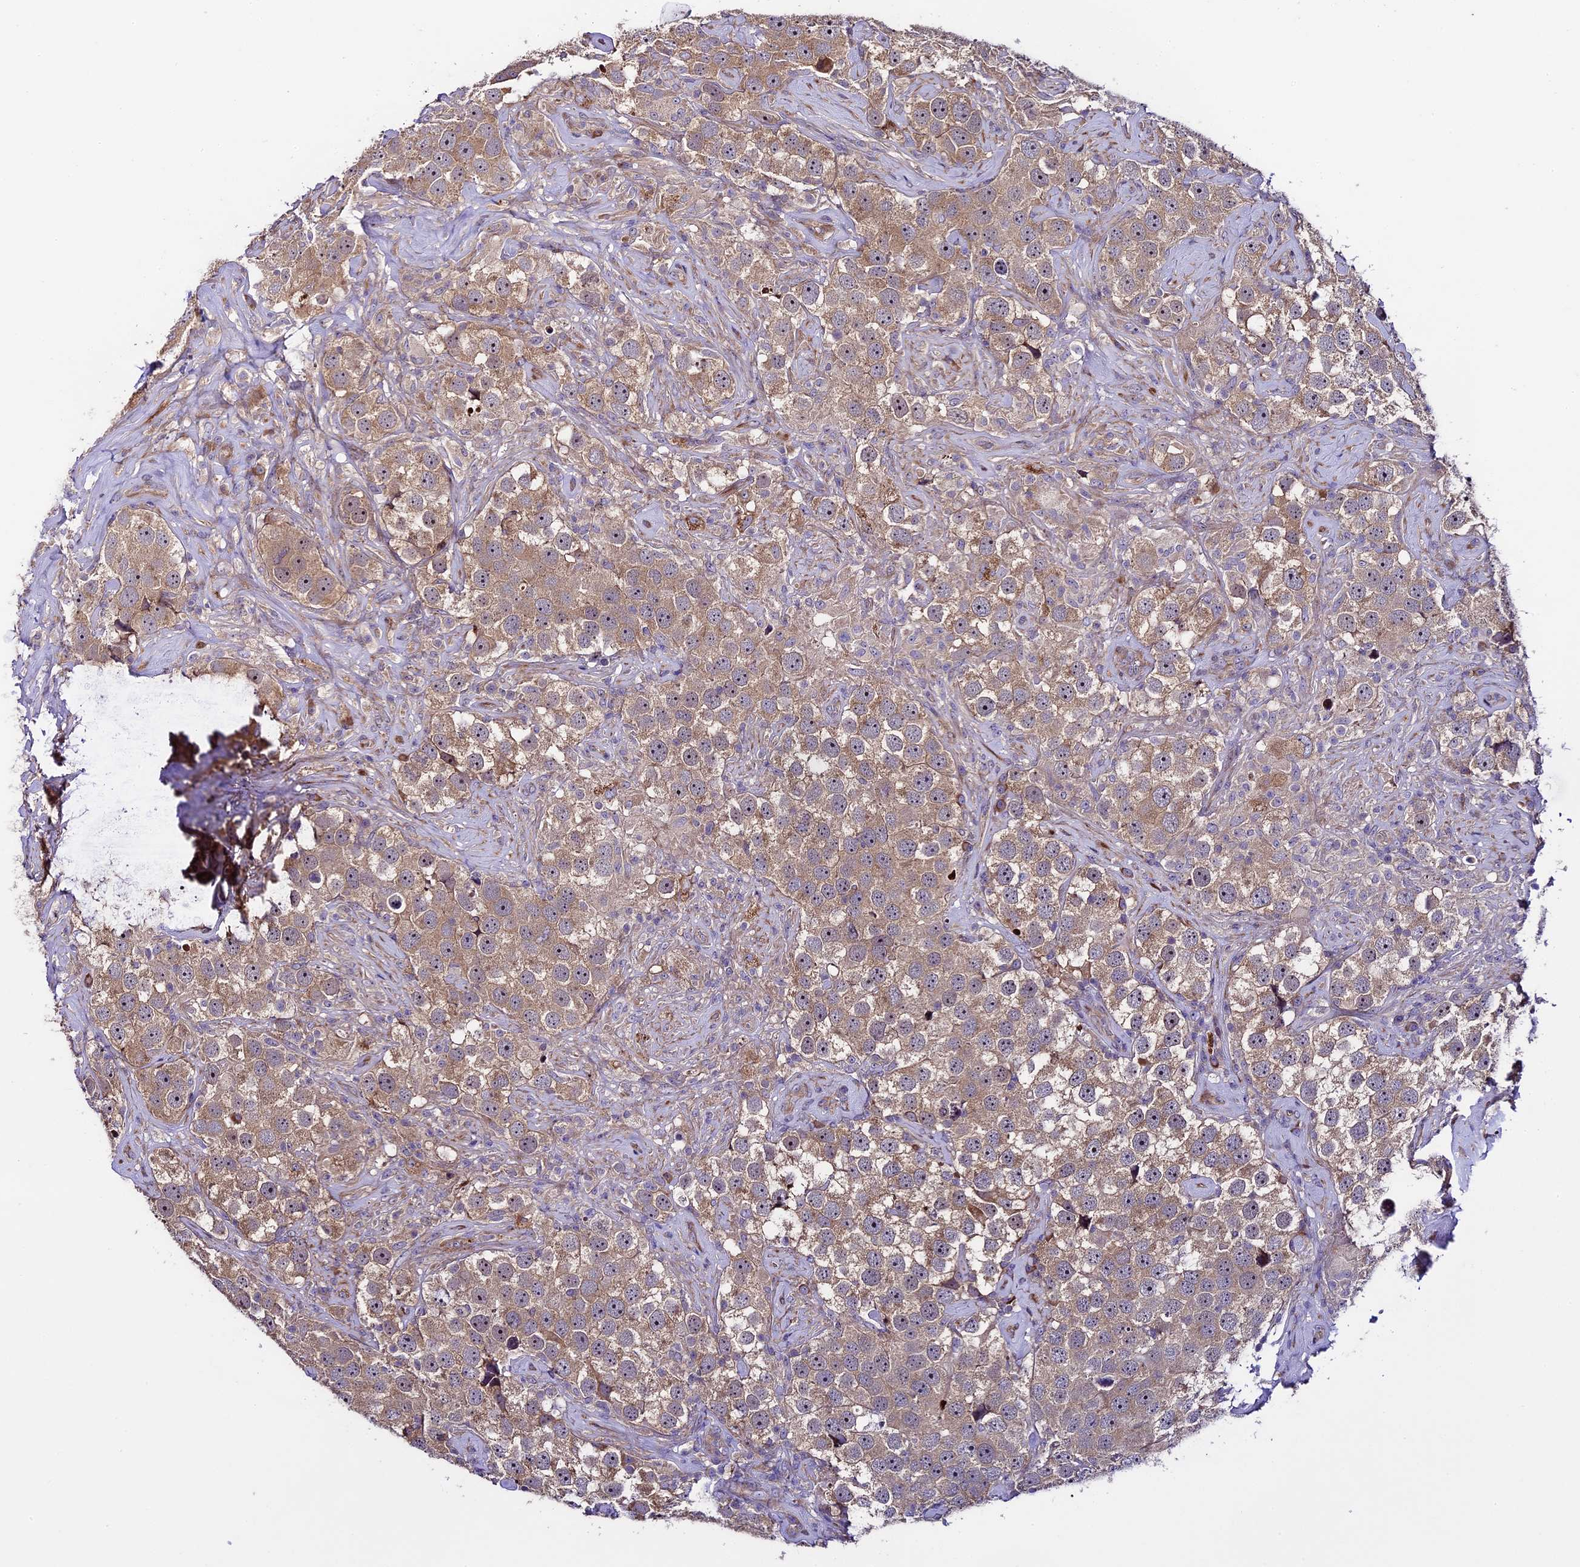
{"staining": {"intensity": "weak", "quantity": ">75%", "location": "cytoplasmic/membranous,nuclear"}, "tissue": "testis cancer", "cell_type": "Tumor cells", "image_type": "cancer", "snomed": [{"axis": "morphology", "description": "Seminoma, NOS"}, {"axis": "topography", "description": "Testis"}], "caption": "Tumor cells display low levels of weak cytoplasmic/membranous and nuclear positivity in approximately >75% of cells in seminoma (testis).", "gene": "SPIRE1", "patient": {"sex": "male", "age": 49}}